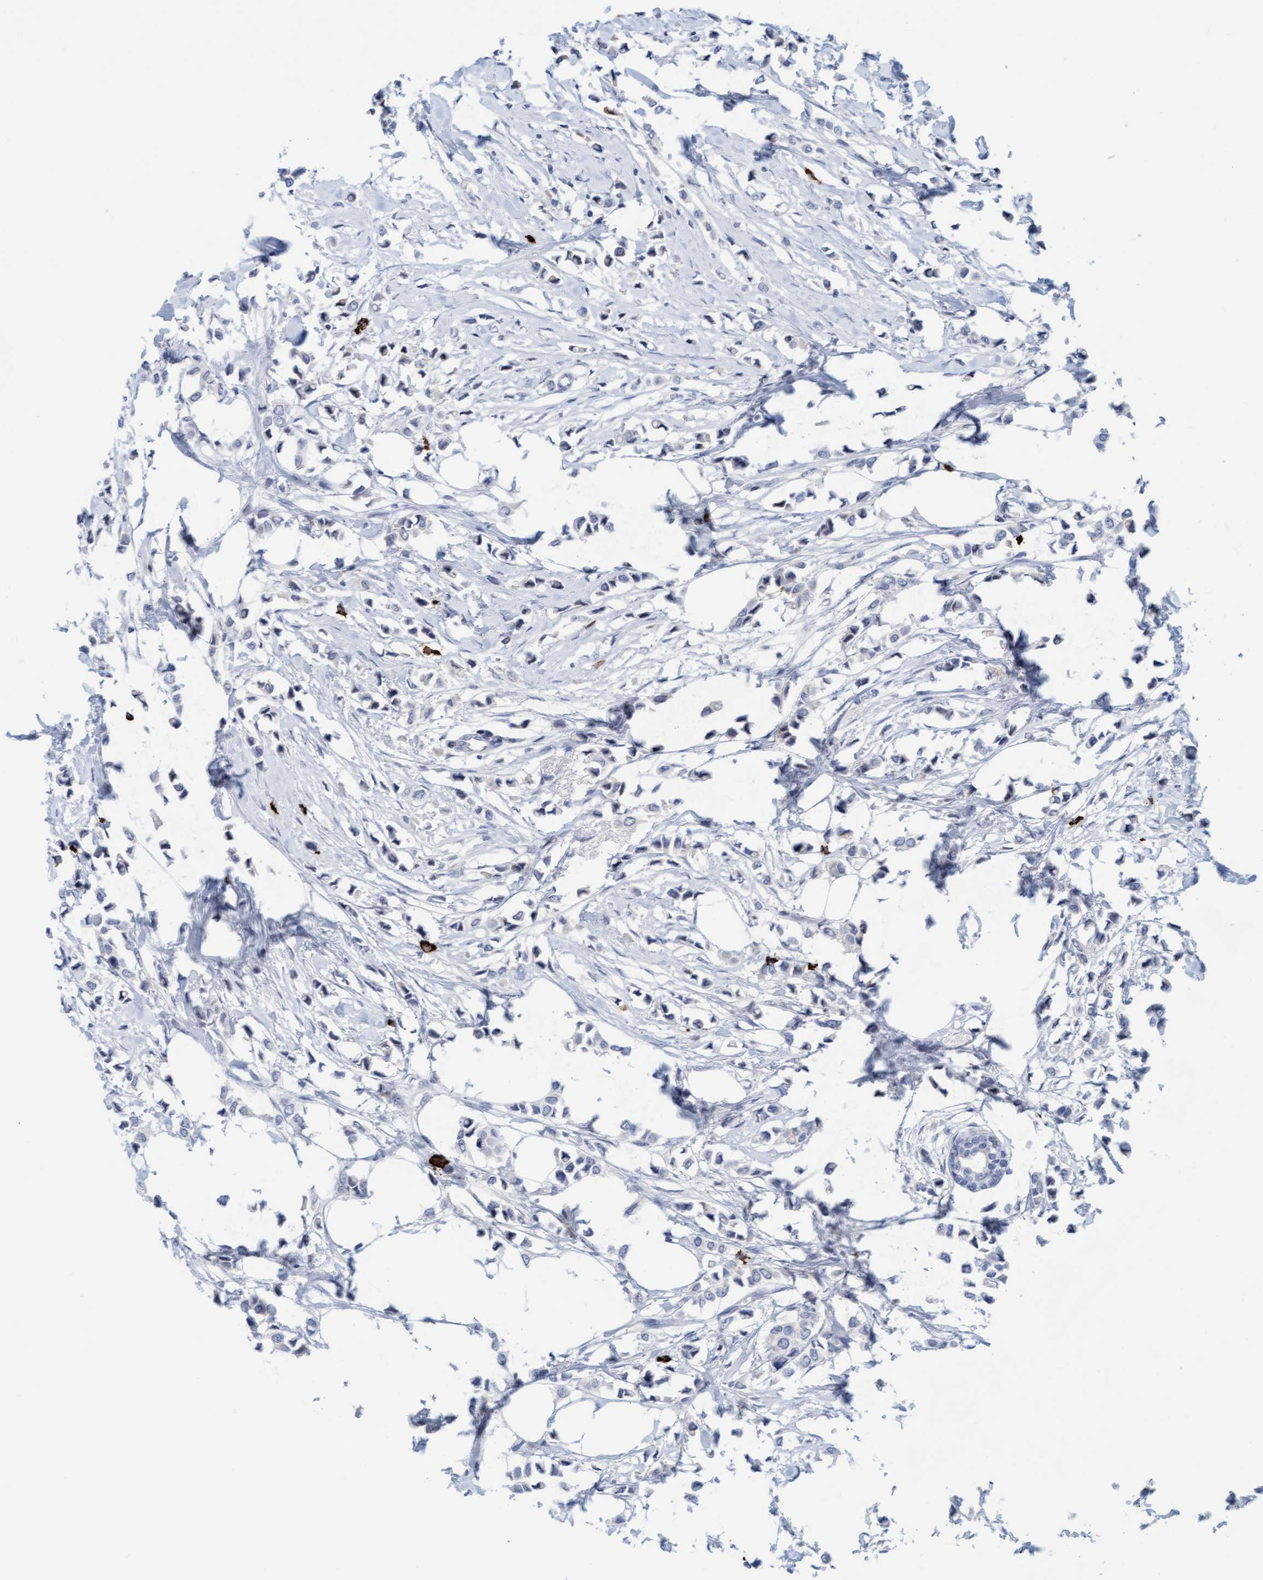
{"staining": {"intensity": "negative", "quantity": "none", "location": "none"}, "tissue": "breast cancer", "cell_type": "Tumor cells", "image_type": "cancer", "snomed": [{"axis": "morphology", "description": "Lobular carcinoma"}, {"axis": "topography", "description": "Breast"}], "caption": "Immunohistochemistry photomicrograph of neoplastic tissue: breast cancer (lobular carcinoma) stained with DAB reveals no significant protein positivity in tumor cells.", "gene": "CPA3", "patient": {"sex": "female", "age": 51}}